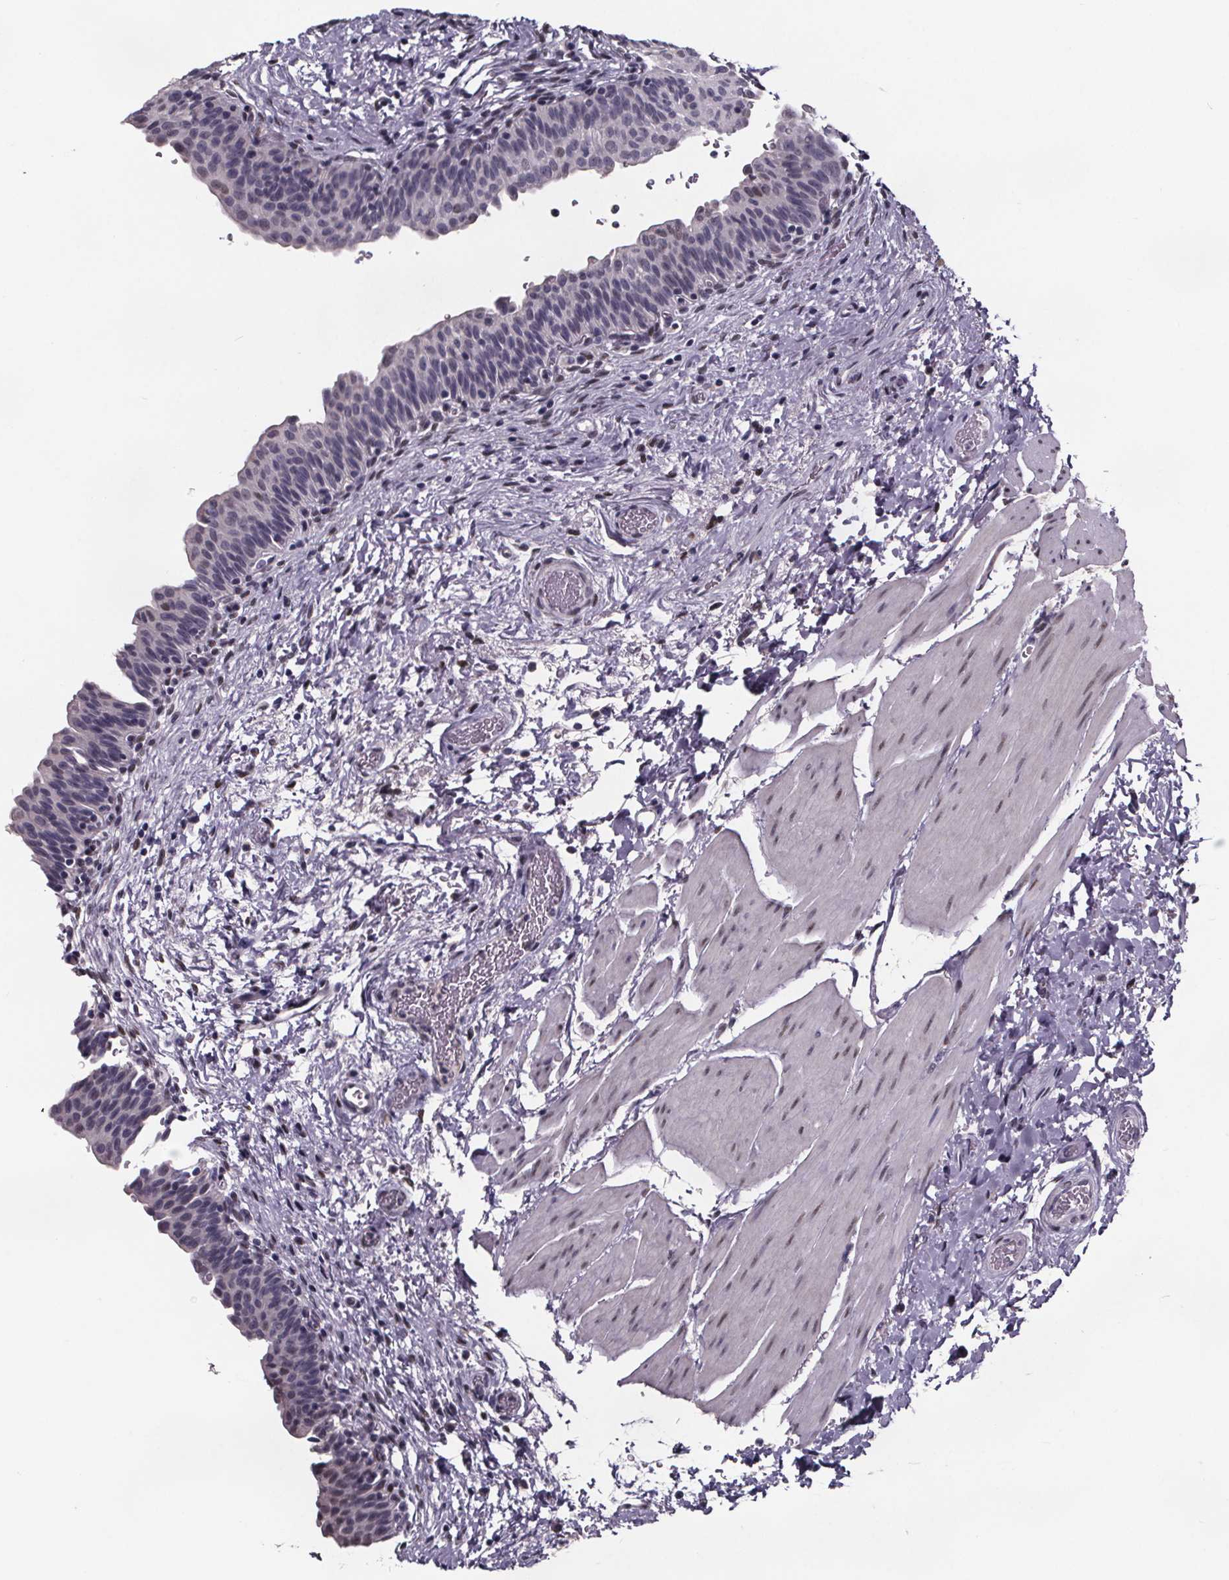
{"staining": {"intensity": "moderate", "quantity": "<25%", "location": "nuclear"}, "tissue": "urinary bladder", "cell_type": "Urothelial cells", "image_type": "normal", "snomed": [{"axis": "morphology", "description": "Normal tissue, NOS"}, {"axis": "topography", "description": "Urinary bladder"}], "caption": "Protein analysis of normal urinary bladder reveals moderate nuclear positivity in approximately <25% of urothelial cells. (Brightfield microscopy of DAB IHC at high magnification).", "gene": "AR", "patient": {"sex": "male", "age": 56}}